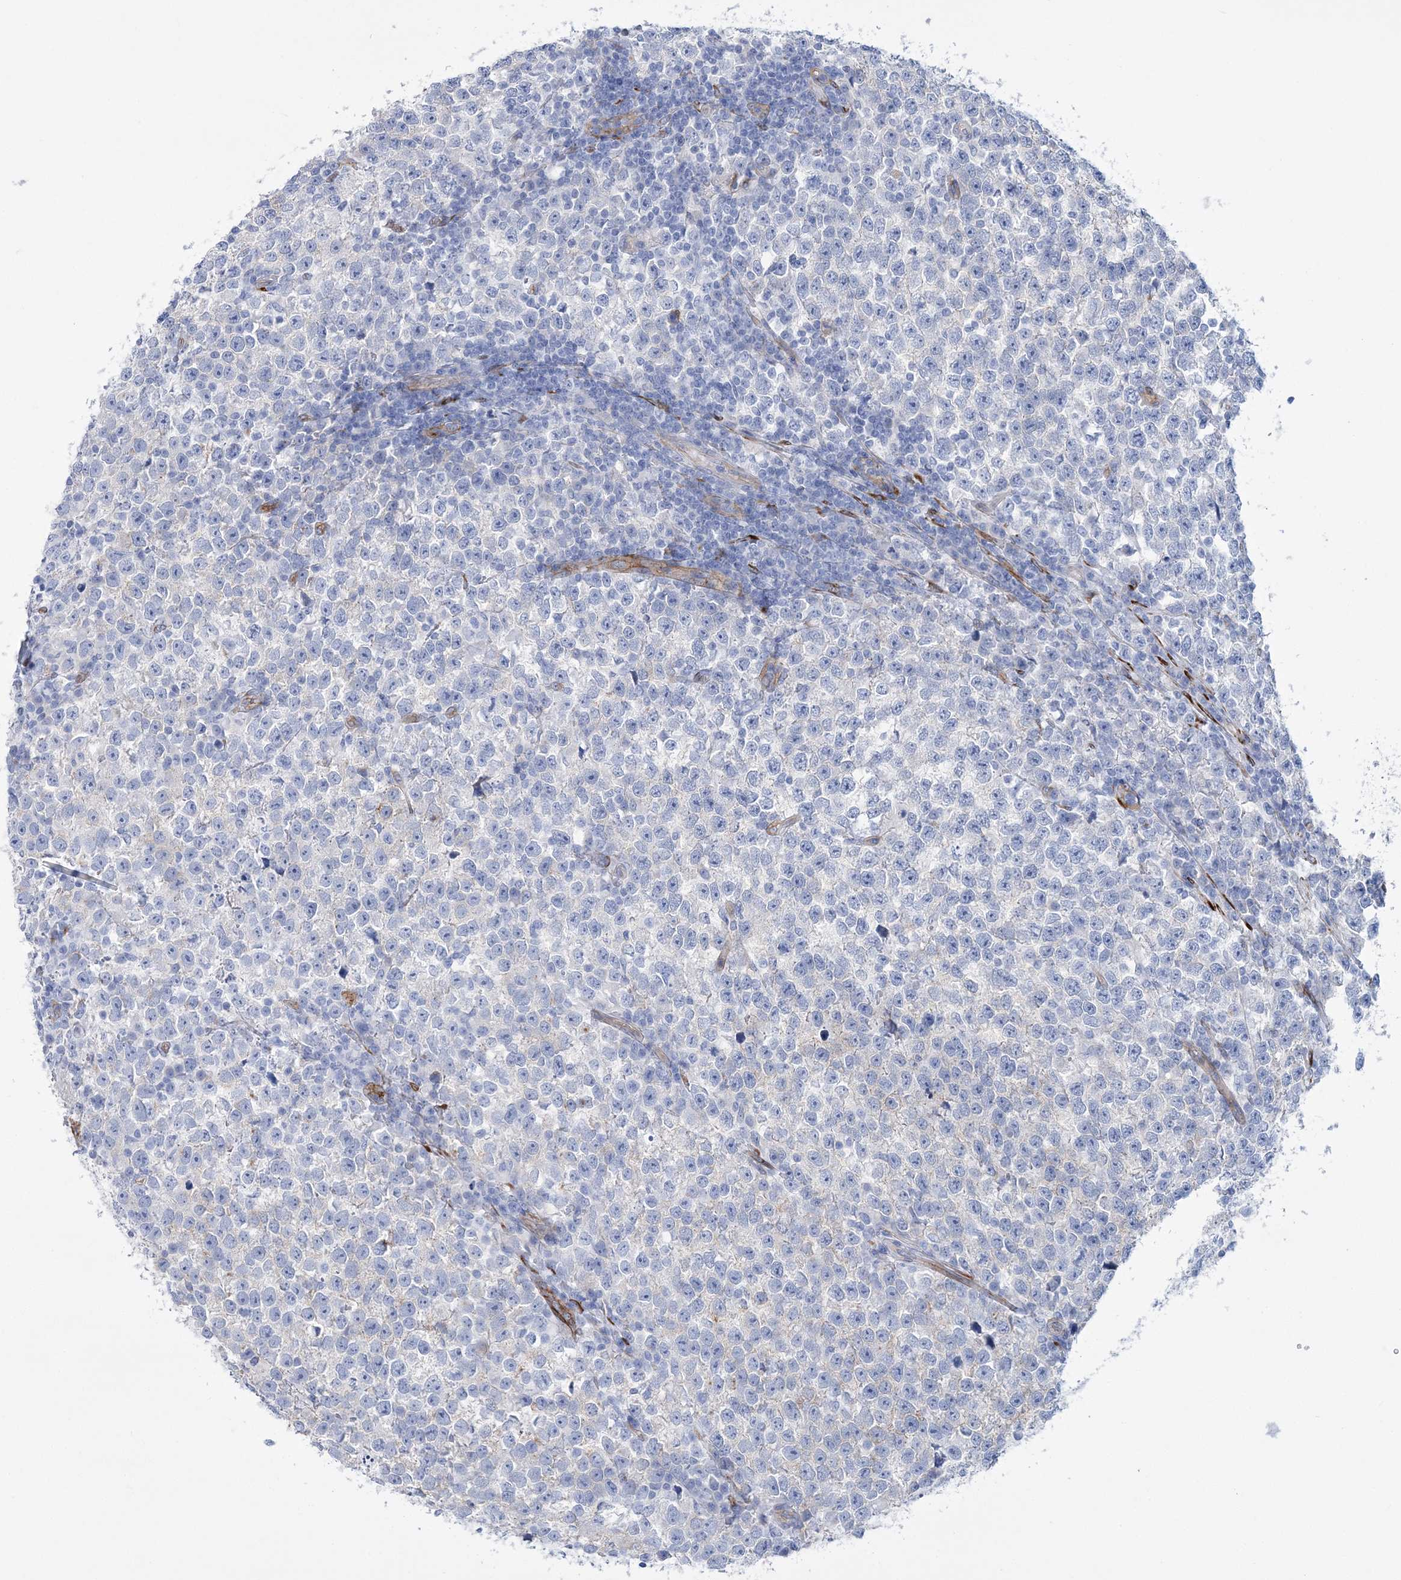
{"staining": {"intensity": "negative", "quantity": "none", "location": "none"}, "tissue": "testis cancer", "cell_type": "Tumor cells", "image_type": "cancer", "snomed": [{"axis": "morphology", "description": "Normal tissue, NOS"}, {"axis": "morphology", "description": "Seminoma, NOS"}, {"axis": "topography", "description": "Testis"}], "caption": "DAB (3,3'-diaminobenzidine) immunohistochemical staining of seminoma (testis) displays no significant staining in tumor cells.", "gene": "RAB11FIP5", "patient": {"sex": "male", "age": 43}}